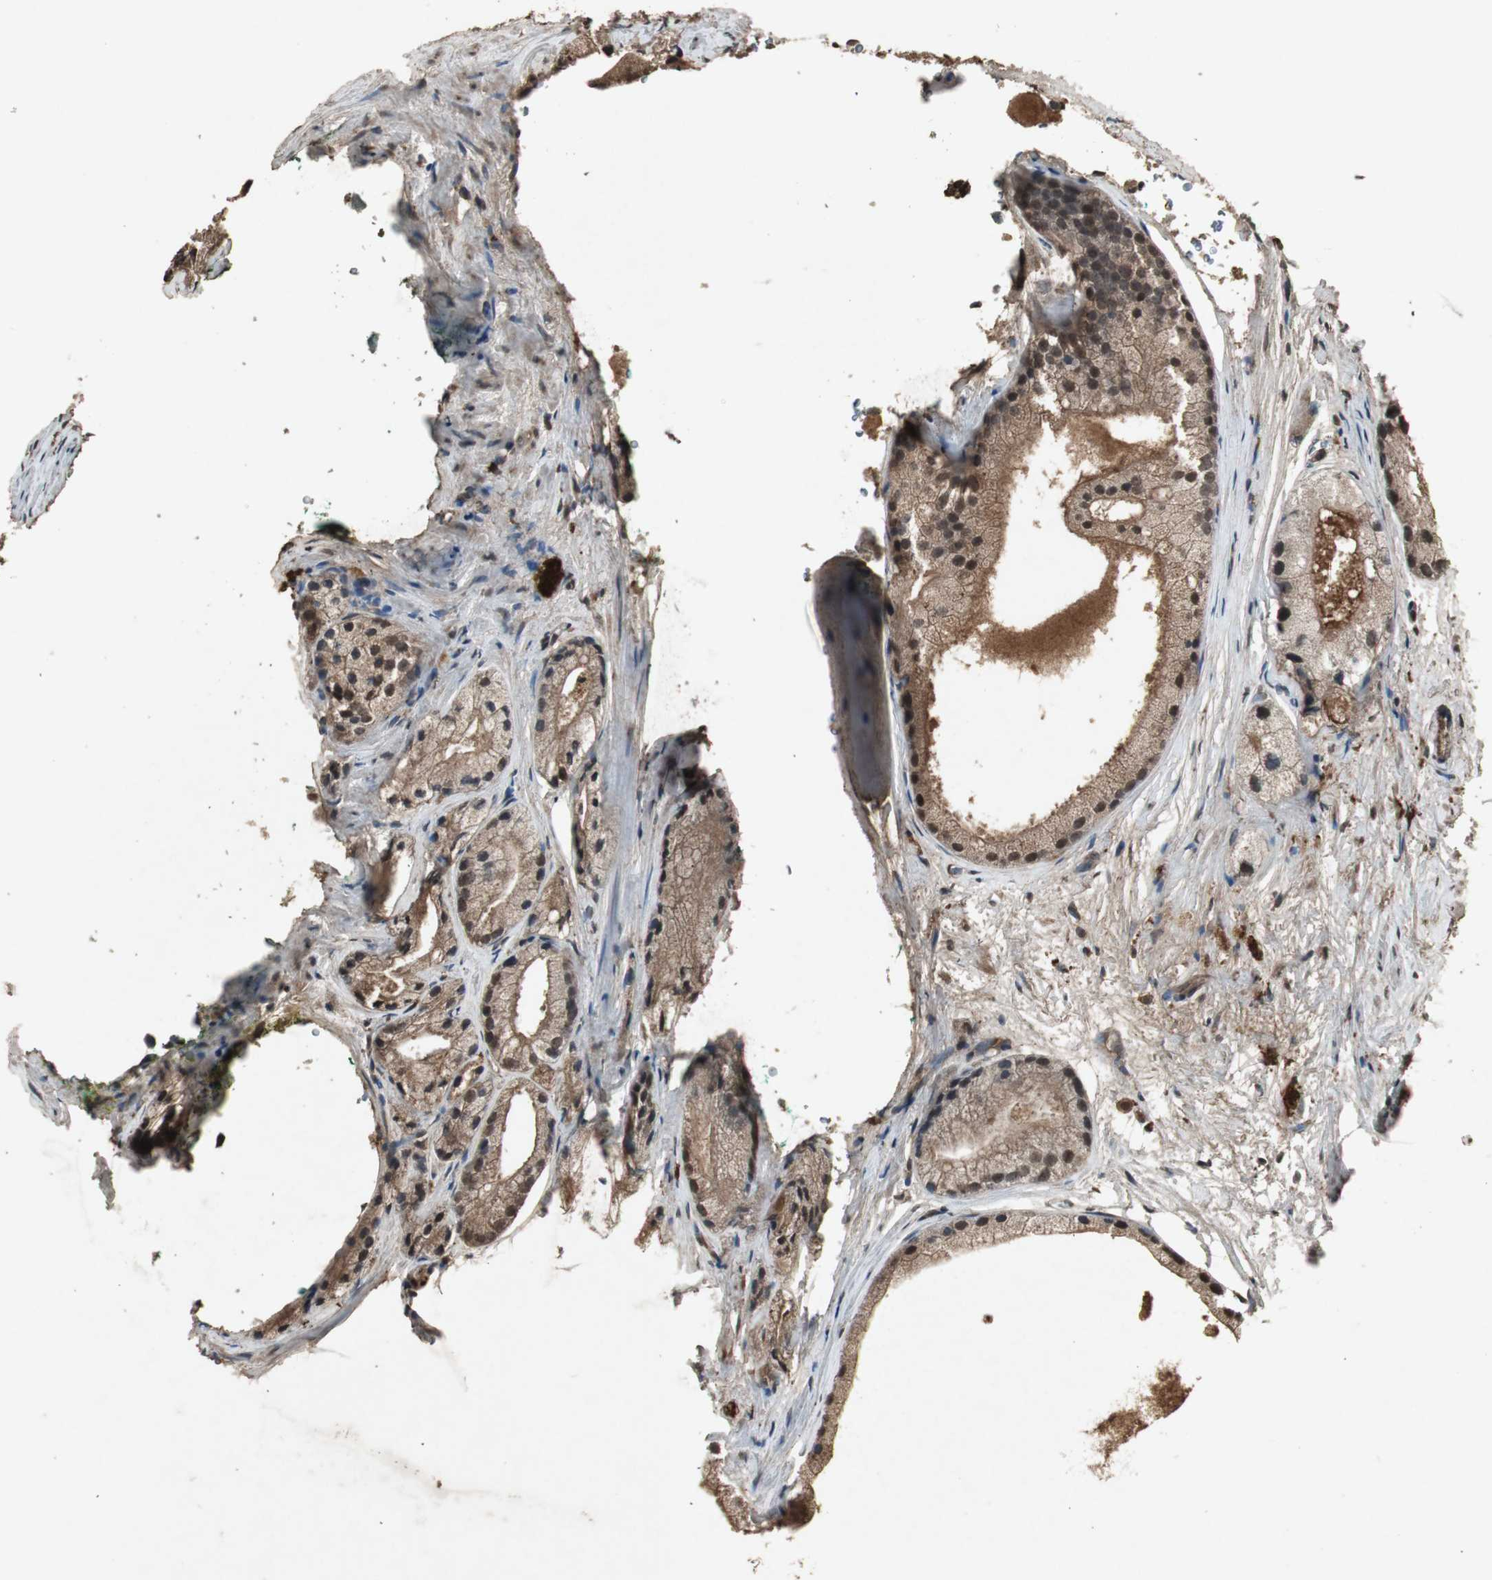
{"staining": {"intensity": "moderate", "quantity": ">75%", "location": "cytoplasmic/membranous,nuclear"}, "tissue": "prostate cancer", "cell_type": "Tumor cells", "image_type": "cancer", "snomed": [{"axis": "morphology", "description": "Adenocarcinoma, Low grade"}, {"axis": "topography", "description": "Prostate"}], "caption": "Human prostate low-grade adenocarcinoma stained with a protein marker exhibits moderate staining in tumor cells.", "gene": "EMX1", "patient": {"sex": "male", "age": 69}}